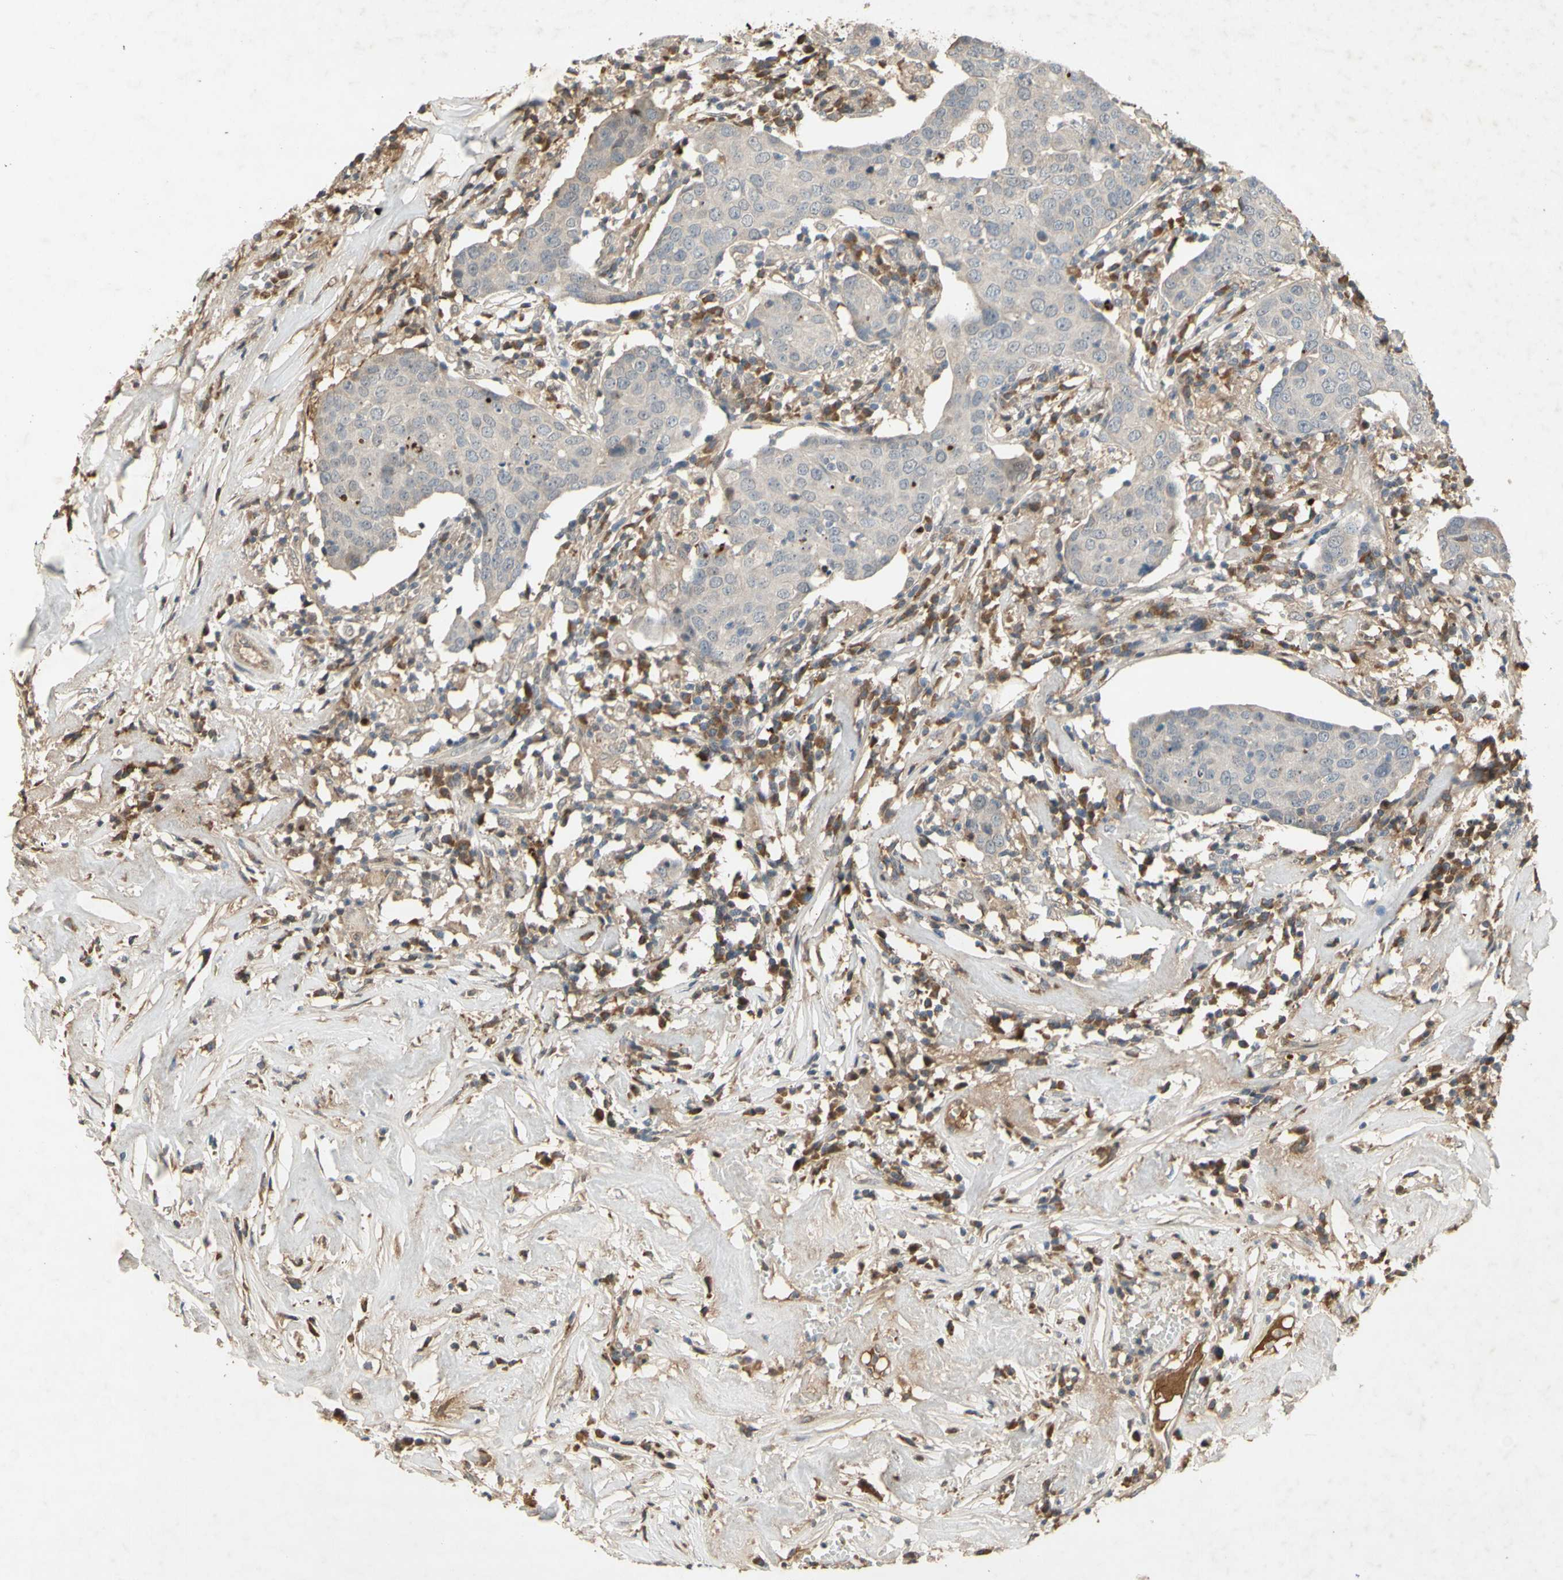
{"staining": {"intensity": "negative", "quantity": "none", "location": "none"}, "tissue": "head and neck cancer", "cell_type": "Tumor cells", "image_type": "cancer", "snomed": [{"axis": "morphology", "description": "Adenocarcinoma, NOS"}, {"axis": "topography", "description": "Salivary gland"}, {"axis": "topography", "description": "Head-Neck"}], "caption": "Tumor cells are negative for protein expression in human head and neck adenocarcinoma.", "gene": "NRG4", "patient": {"sex": "female", "age": 65}}